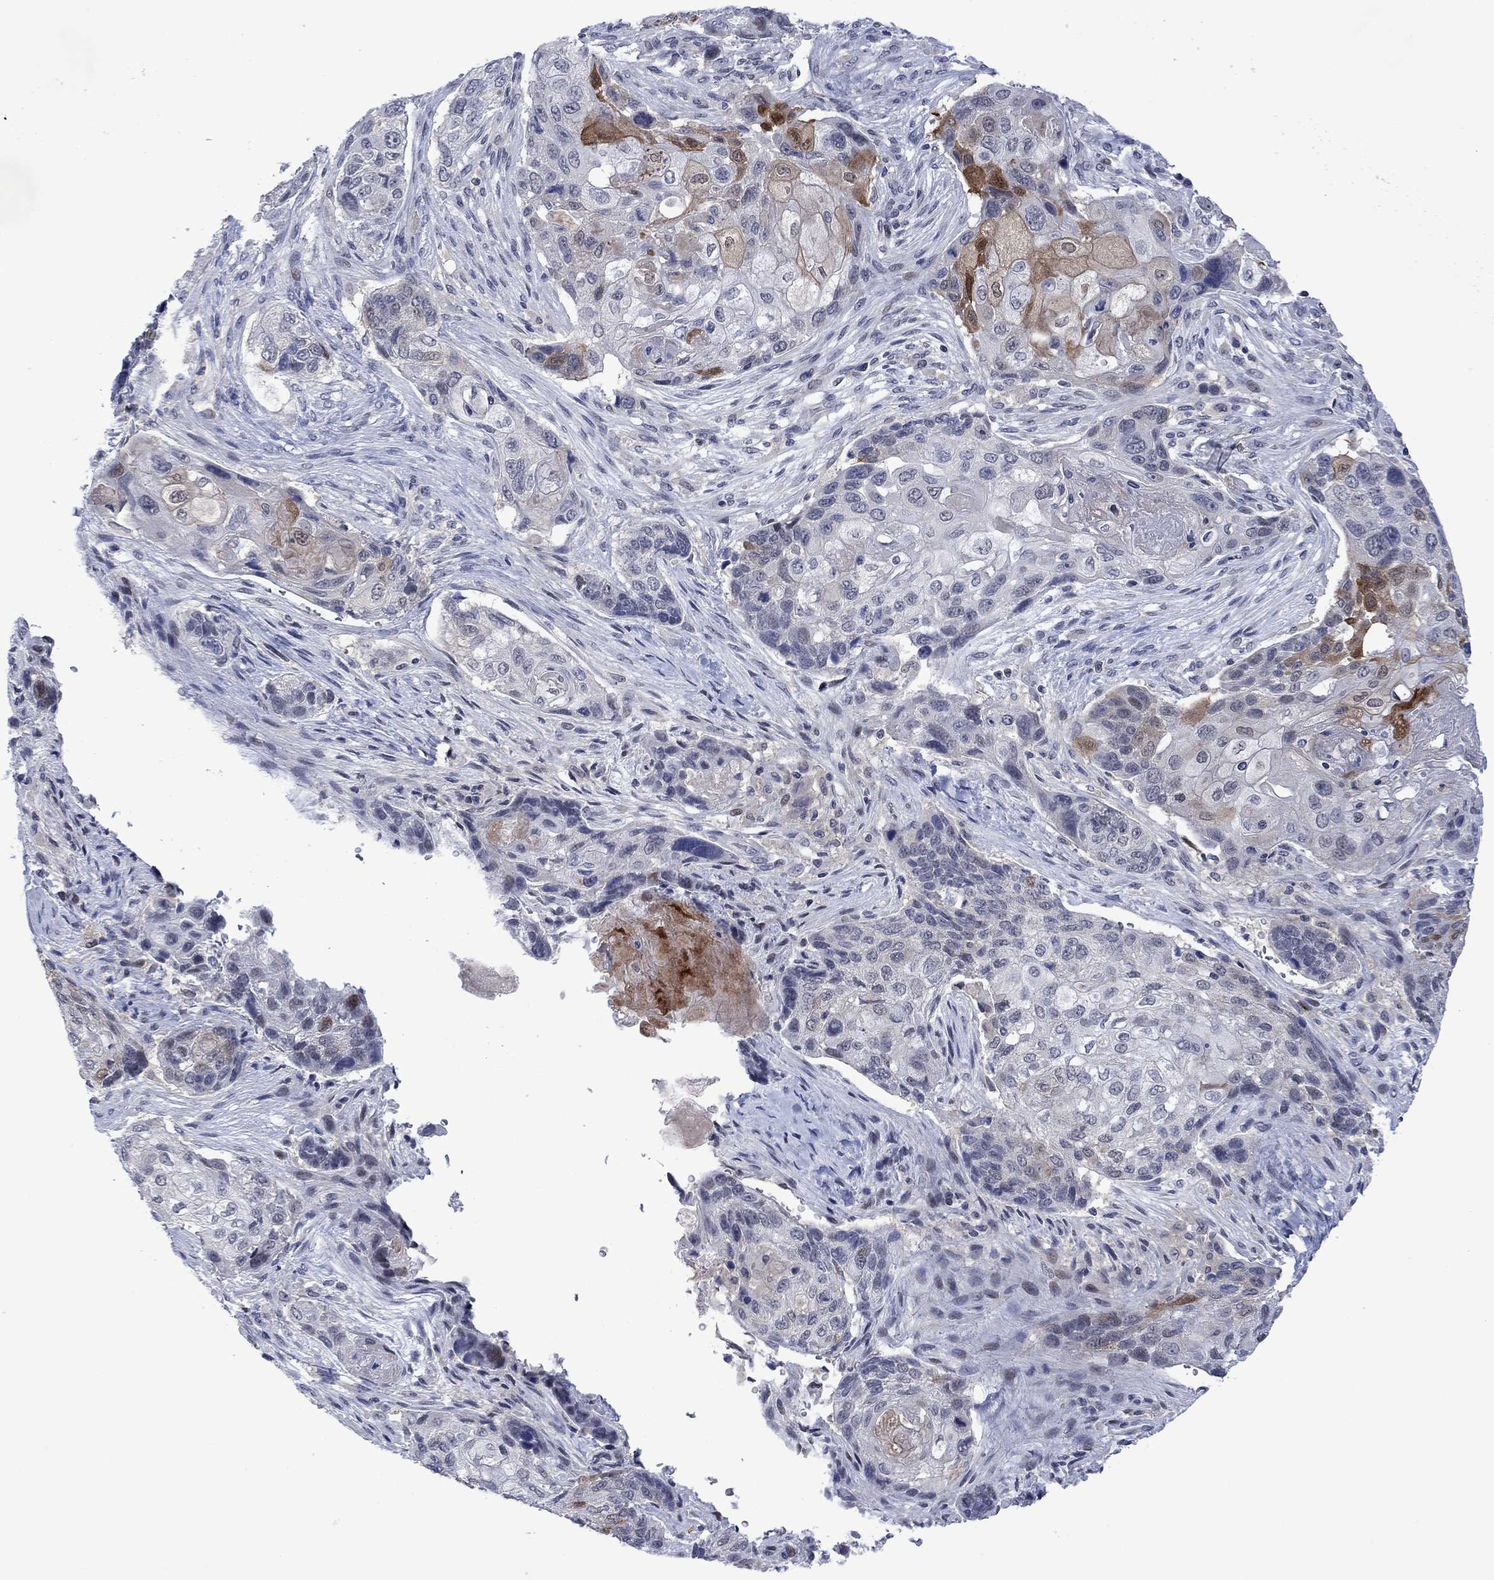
{"staining": {"intensity": "moderate", "quantity": "<25%", "location": "cytoplasmic/membranous"}, "tissue": "lung cancer", "cell_type": "Tumor cells", "image_type": "cancer", "snomed": [{"axis": "morphology", "description": "Normal tissue, NOS"}, {"axis": "morphology", "description": "Squamous cell carcinoma, NOS"}, {"axis": "topography", "description": "Bronchus"}, {"axis": "topography", "description": "Lung"}], "caption": "There is low levels of moderate cytoplasmic/membranous staining in tumor cells of lung cancer (squamous cell carcinoma), as demonstrated by immunohistochemical staining (brown color).", "gene": "AGL", "patient": {"sex": "male", "age": 69}}